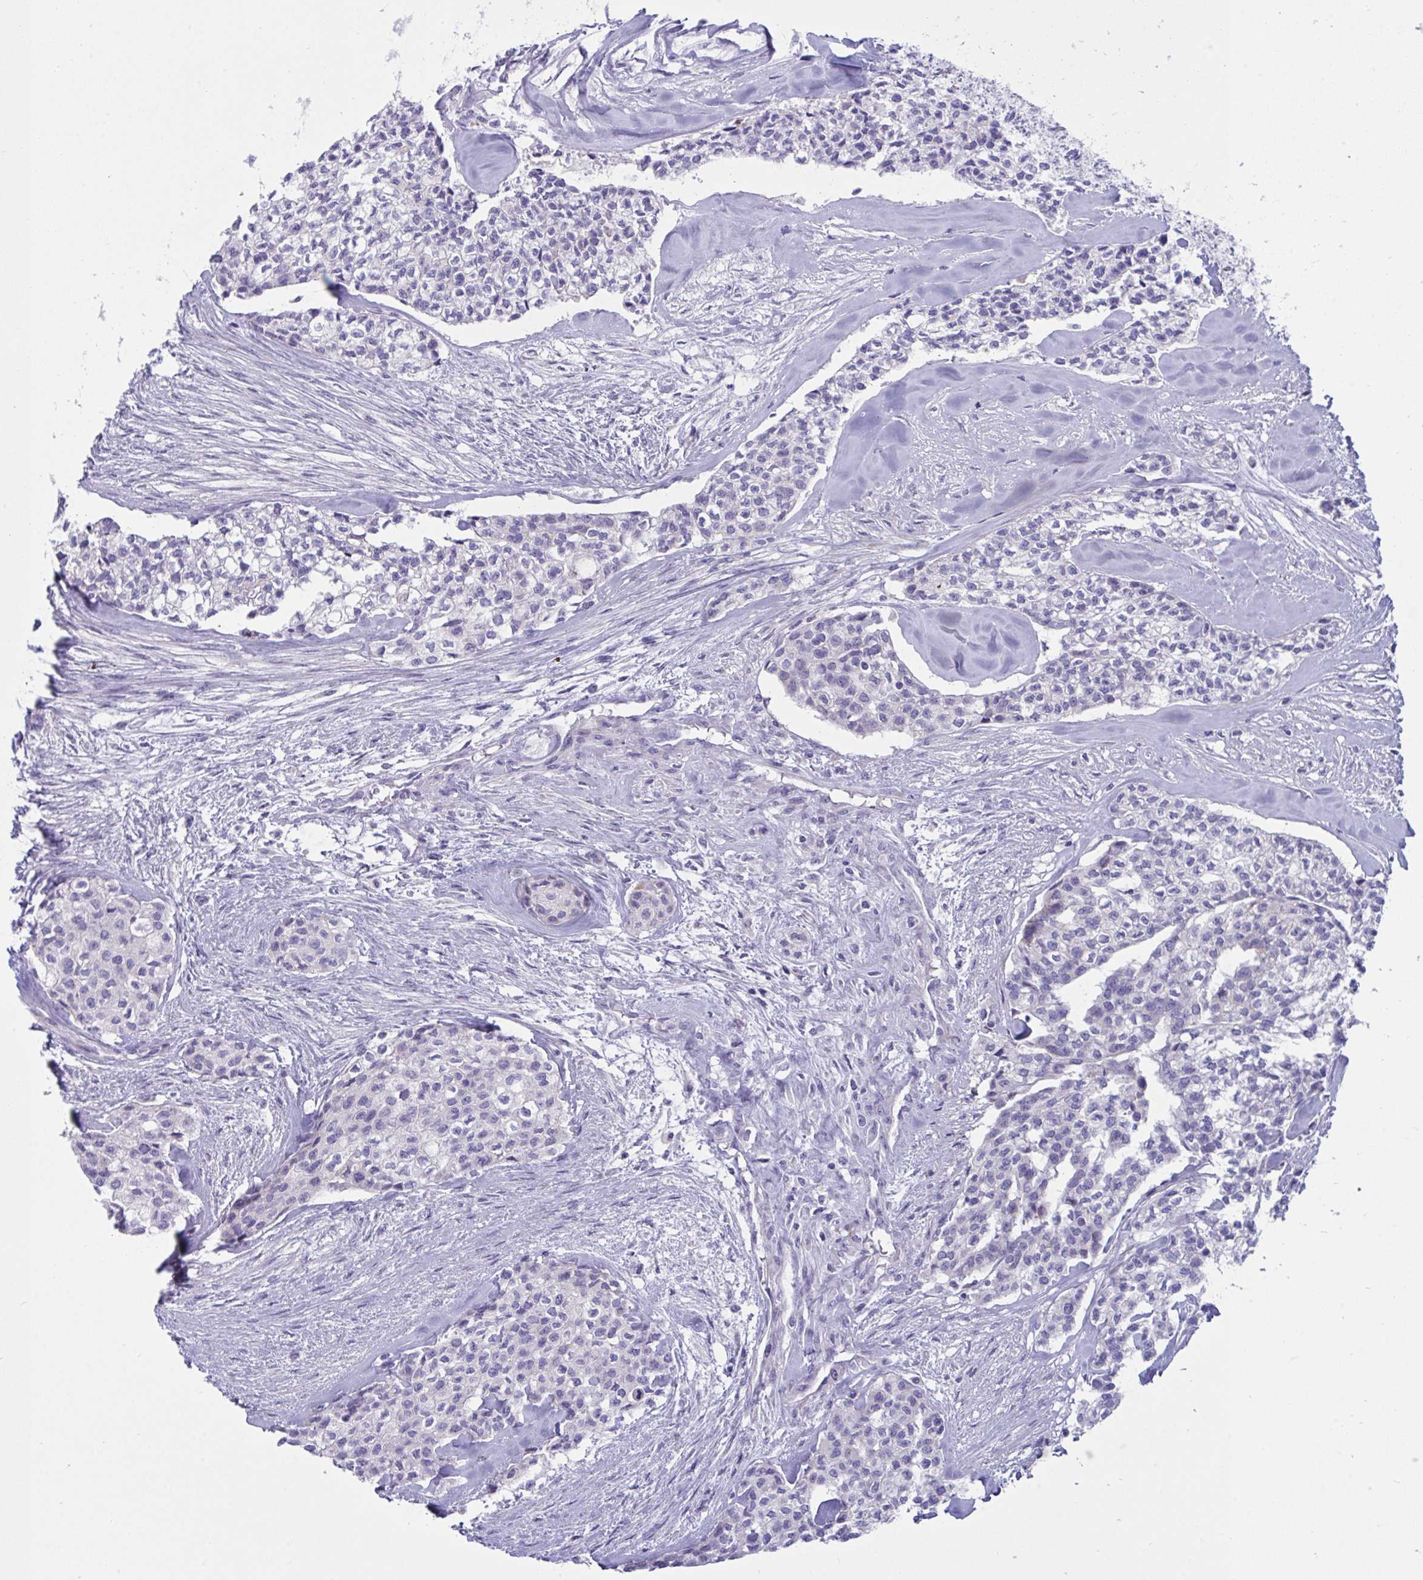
{"staining": {"intensity": "negative", "quantity": "none", "location": "none"}, "tissue": "head and neck cancer", "cell_type": "Tumor cells", "image_type": "cancer", "snomed": [{"axis": "morphology", "description": "Adenocarcinoma, NOS"}, {"axis": "topography", "description": "Head-Neck"}], "caption": "Immunohistochemical staining of human head and neck adenocarcinoma demonstrates no significant positivity in tumor cells.", "gene": "DTX3", "patient": {"sex": "male", "age": 81}}